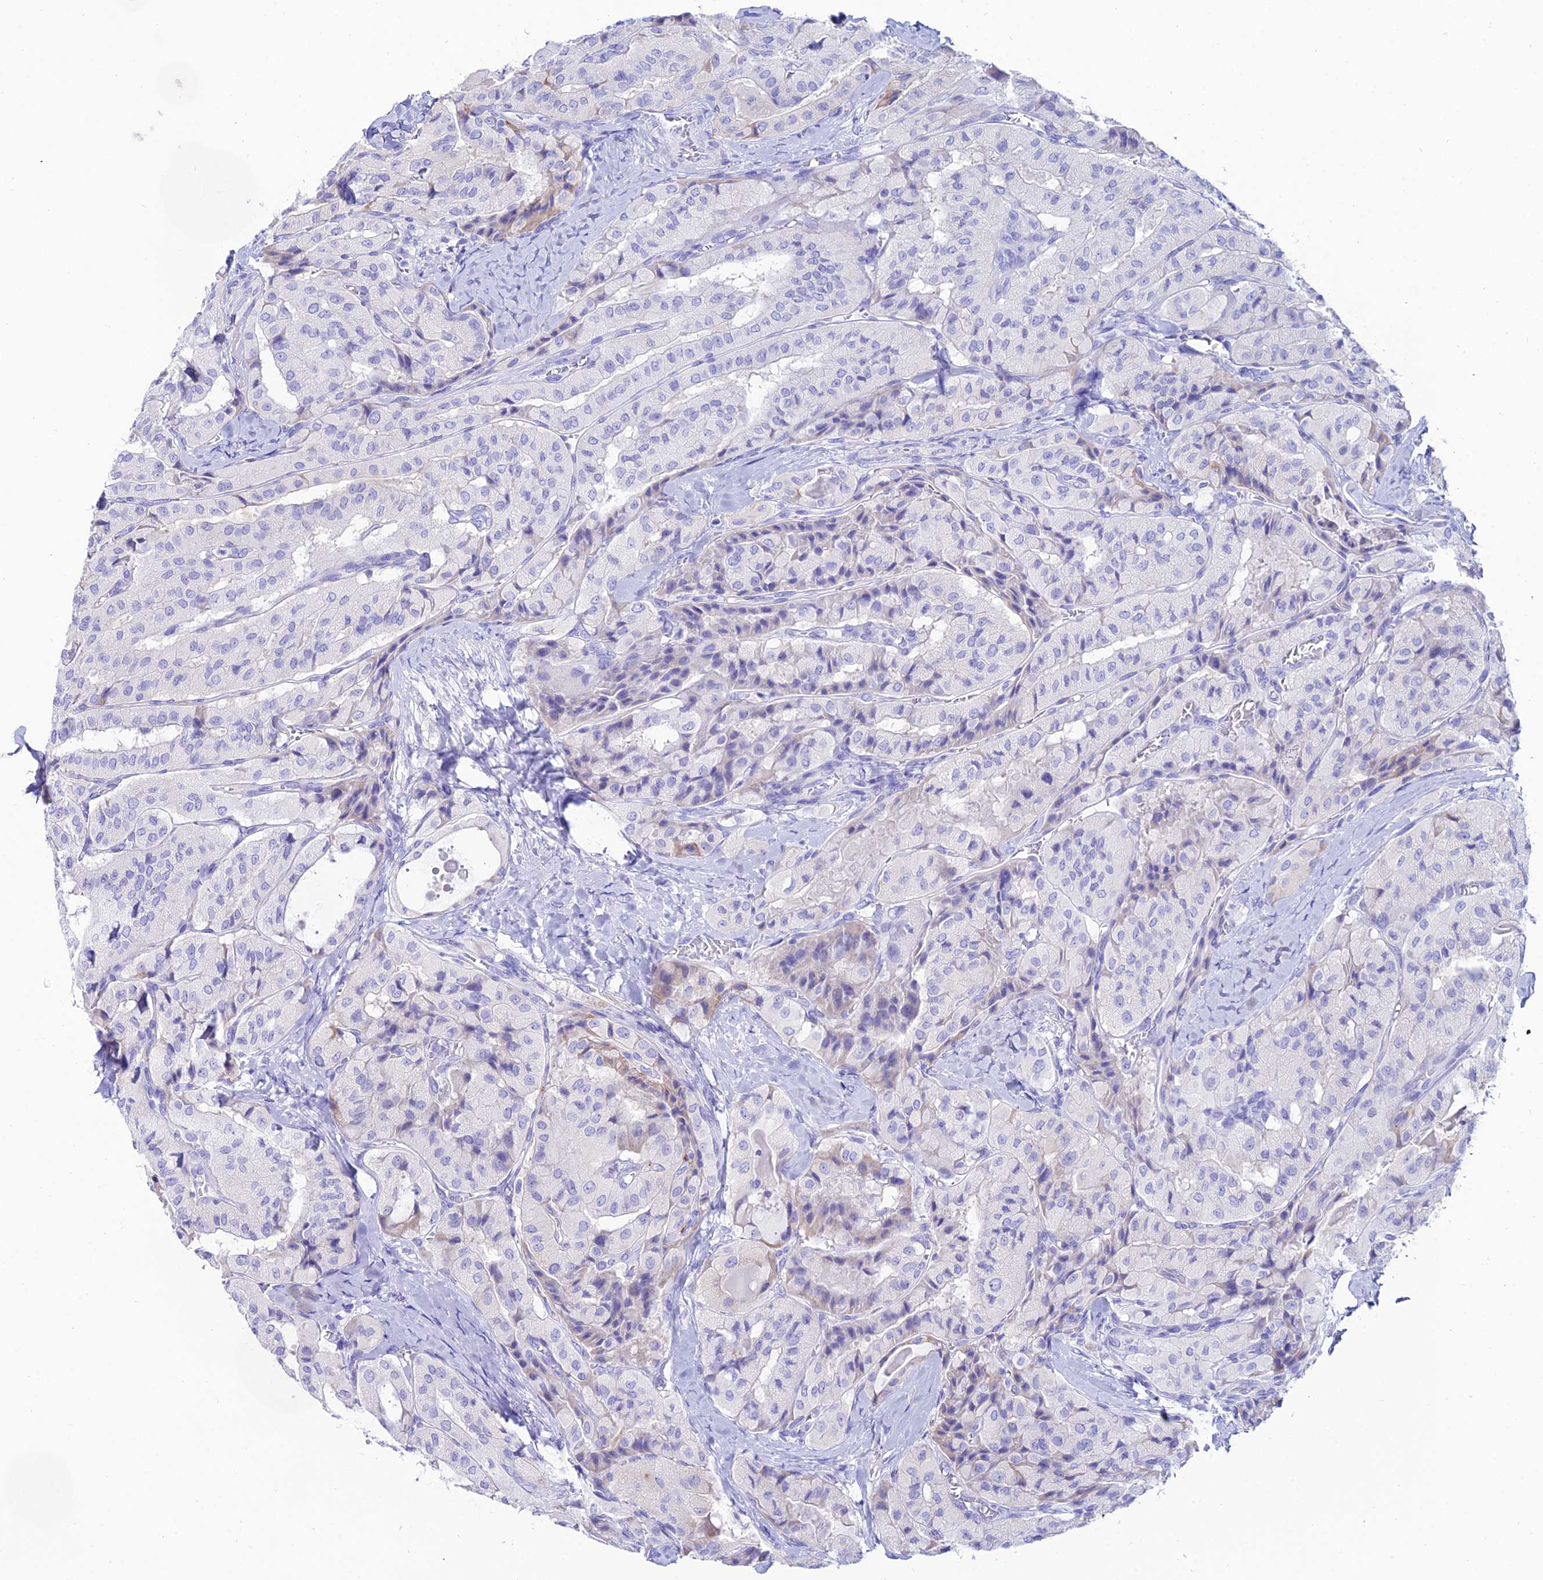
{"staining": {"intensity": "weak", "quantity": "<25%", "location": "cytoplasmic/membranous"}, "tissue": "thyroid cancer", "cell_type": "Tumor cells", "image_type": "cancer", "snomed": [{"axis": "morphology", "description": "Normal tissue, NOS"}, {"axis": "morphology", "description": "Papillary adenocarcinoma, NOS"}, {"axis": "topography", "description": "Thyroid gland"}], "caption": "IHC of human thyroid papillary adenocarcinoma shows no positivity in tumor cells.", "gene": "OR4D5", "patient": {"sex": "female", "age": 59}}